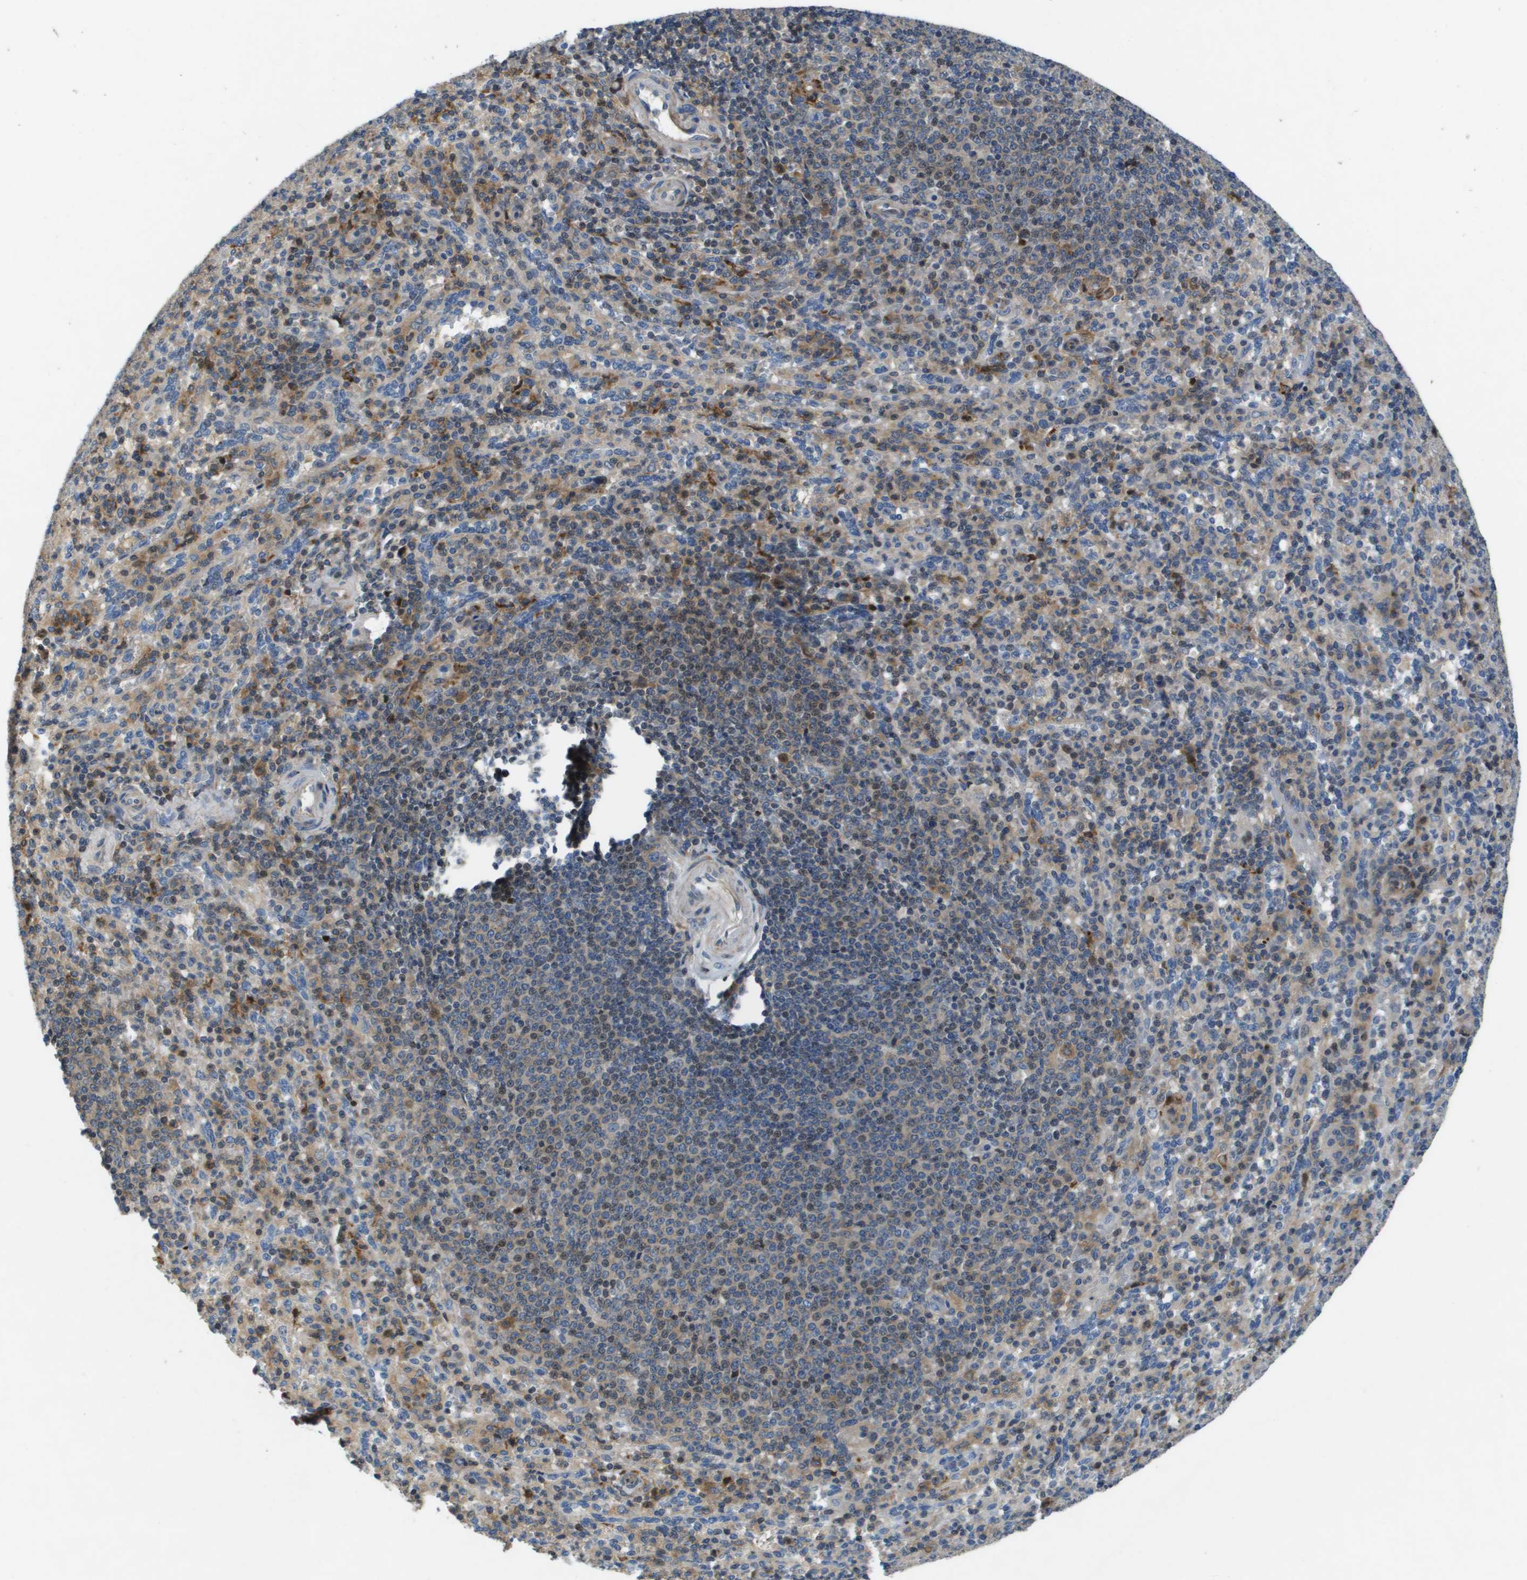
{"staining": {"intensity": "moderate", "quantity": "25%-75%", "location": "cytoplasmic/membranous"}, "tissue": "spleen", "cell_type": "Cells in red pulp", "image_type": "normal", "snomed": [{"axis": "morphology", "description": "Normal tissue, NOS"}, {"axis": "topography", "description": "Spleen"}], "caption": "Immunohistochemical staining of benign spleen exhibits 25%-75% levels of moderate cytoplasmic/membranous protein expression in approximately 25%-75% of cells in red pulp. (Brightfield microscopy of DAB IHC at high magnification).", "gene": "SCN4B", "patient": {"sex": "male", "age": 36}}